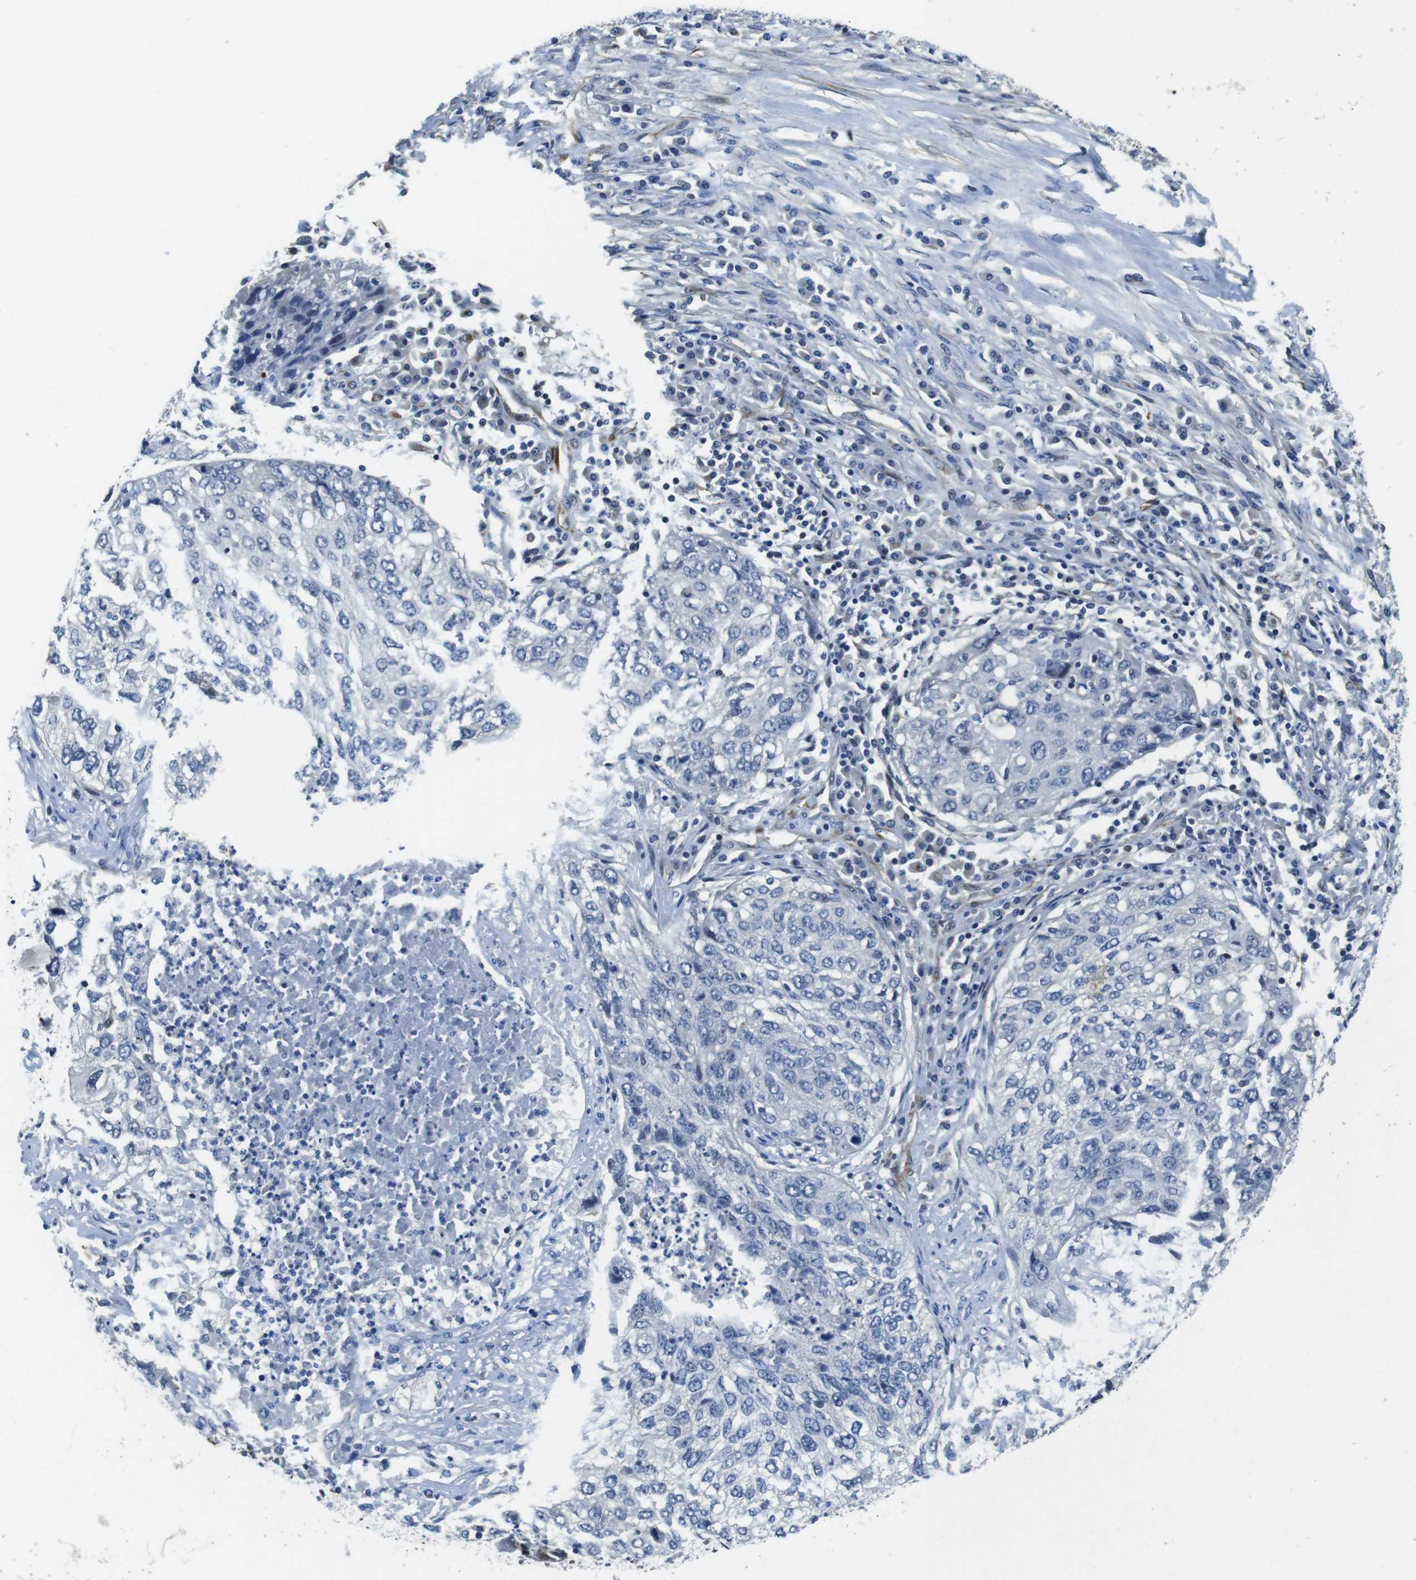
{"staining": {"intensity": "negative", "quantity": "none", "location": "none"}, "tissue": "lung cancer", "cell_type": "Tumor cells", "image_type": "cancer", "snomed": [{"axis": "morphology", "description": "Squamous cell carcinoma, NOS"}, {"axis": "topography", "description": "Lung"}], "caption": "Micrograph shows no protein expression in tumor cells of squamous cell carcinoma (lung) tissue.", "gene": "LRRC49", "patient": {"sex": "female", "age": 63}}